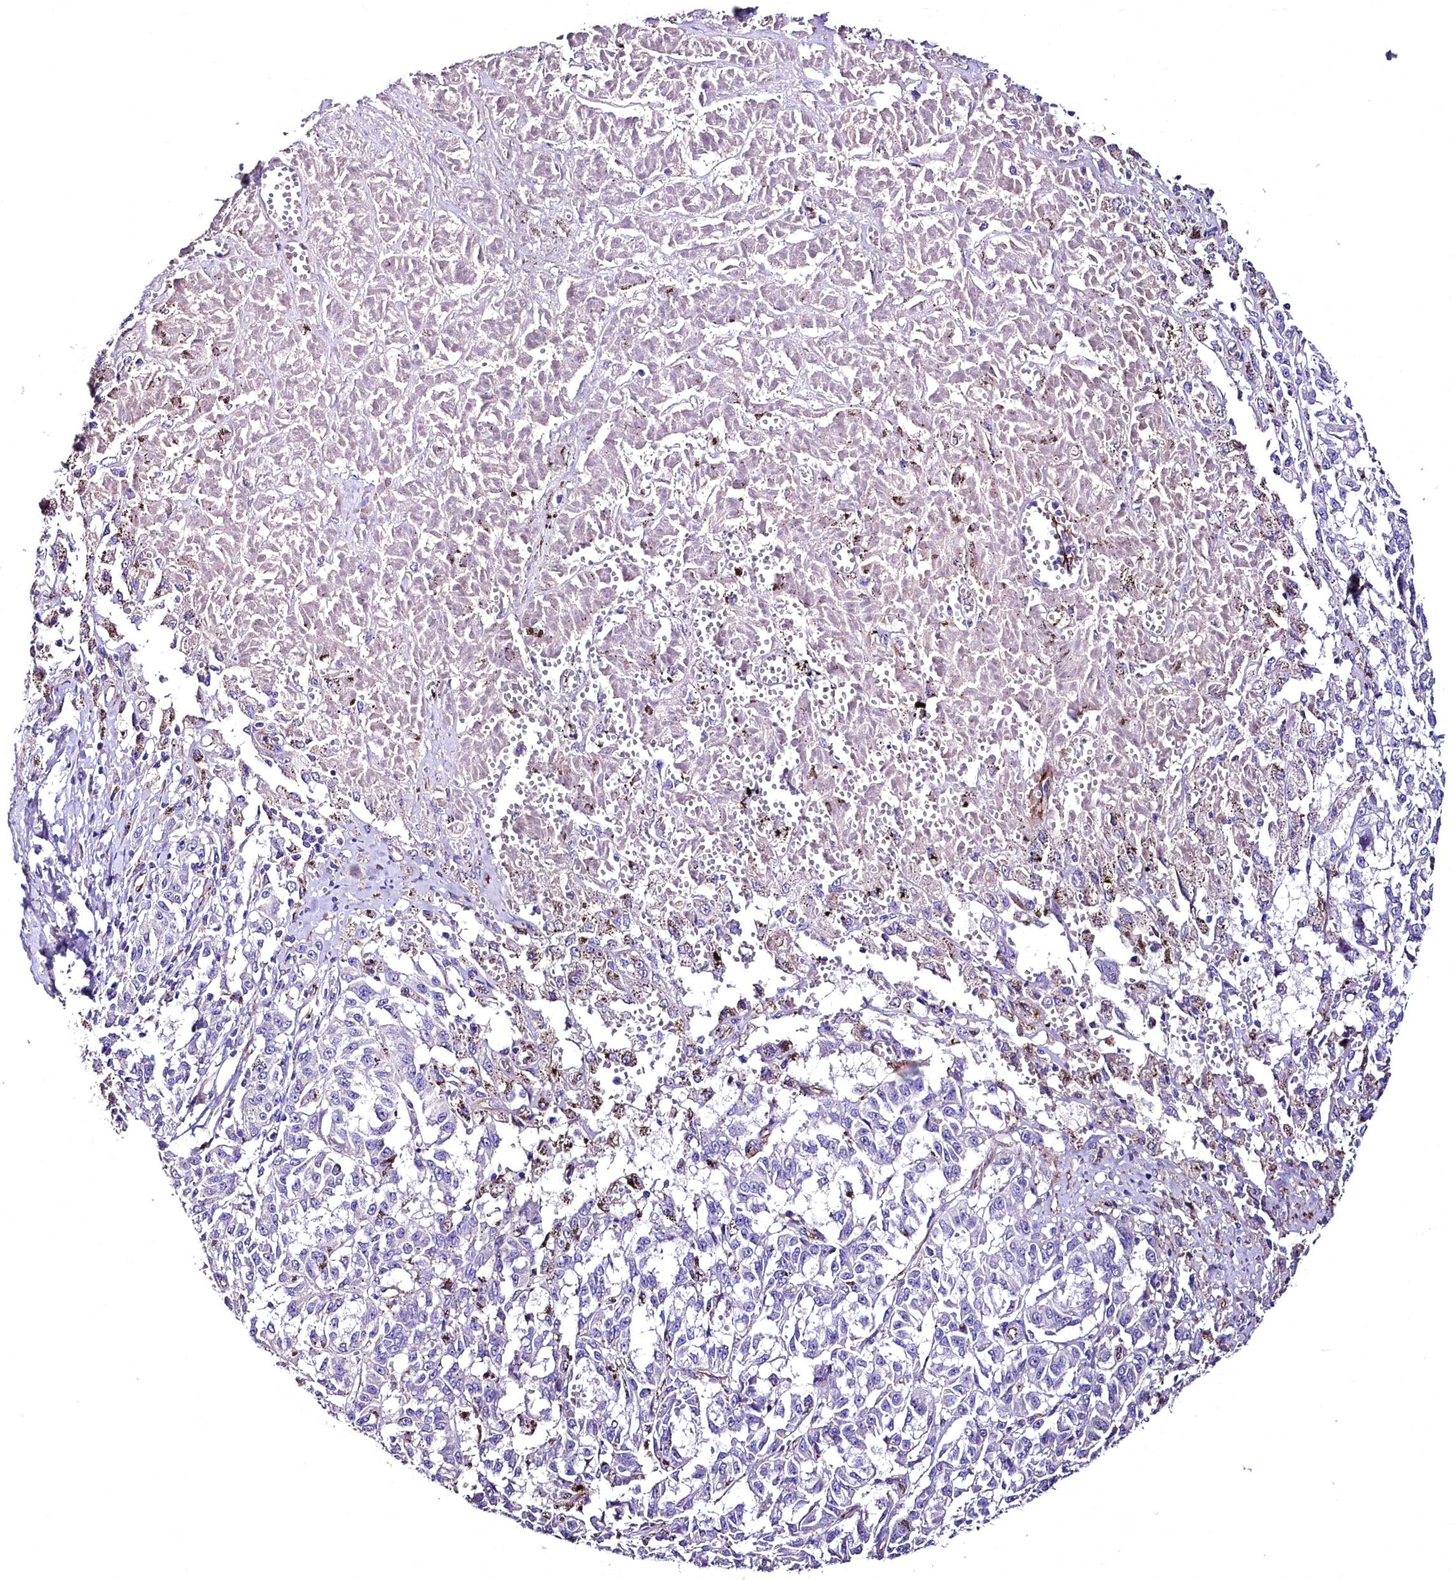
{"staining": {"intensity": "negative", "quantity": "none", "location": "none"}, "tissue": "melanoma", "cell_type": "Tumor cells", "image_type": "cancer", "snomed": [{"axis": "morphology", "description": "Malignant melanoma, NOS"}, {"axis": "topography", "description": "Skin"}], "caption": "DAB immunohistochemical staining of melanoma exhibits no significant expression in tumor cells.", "gene": "MS4A18", "patient": {"sex": "female", "age": 72}}